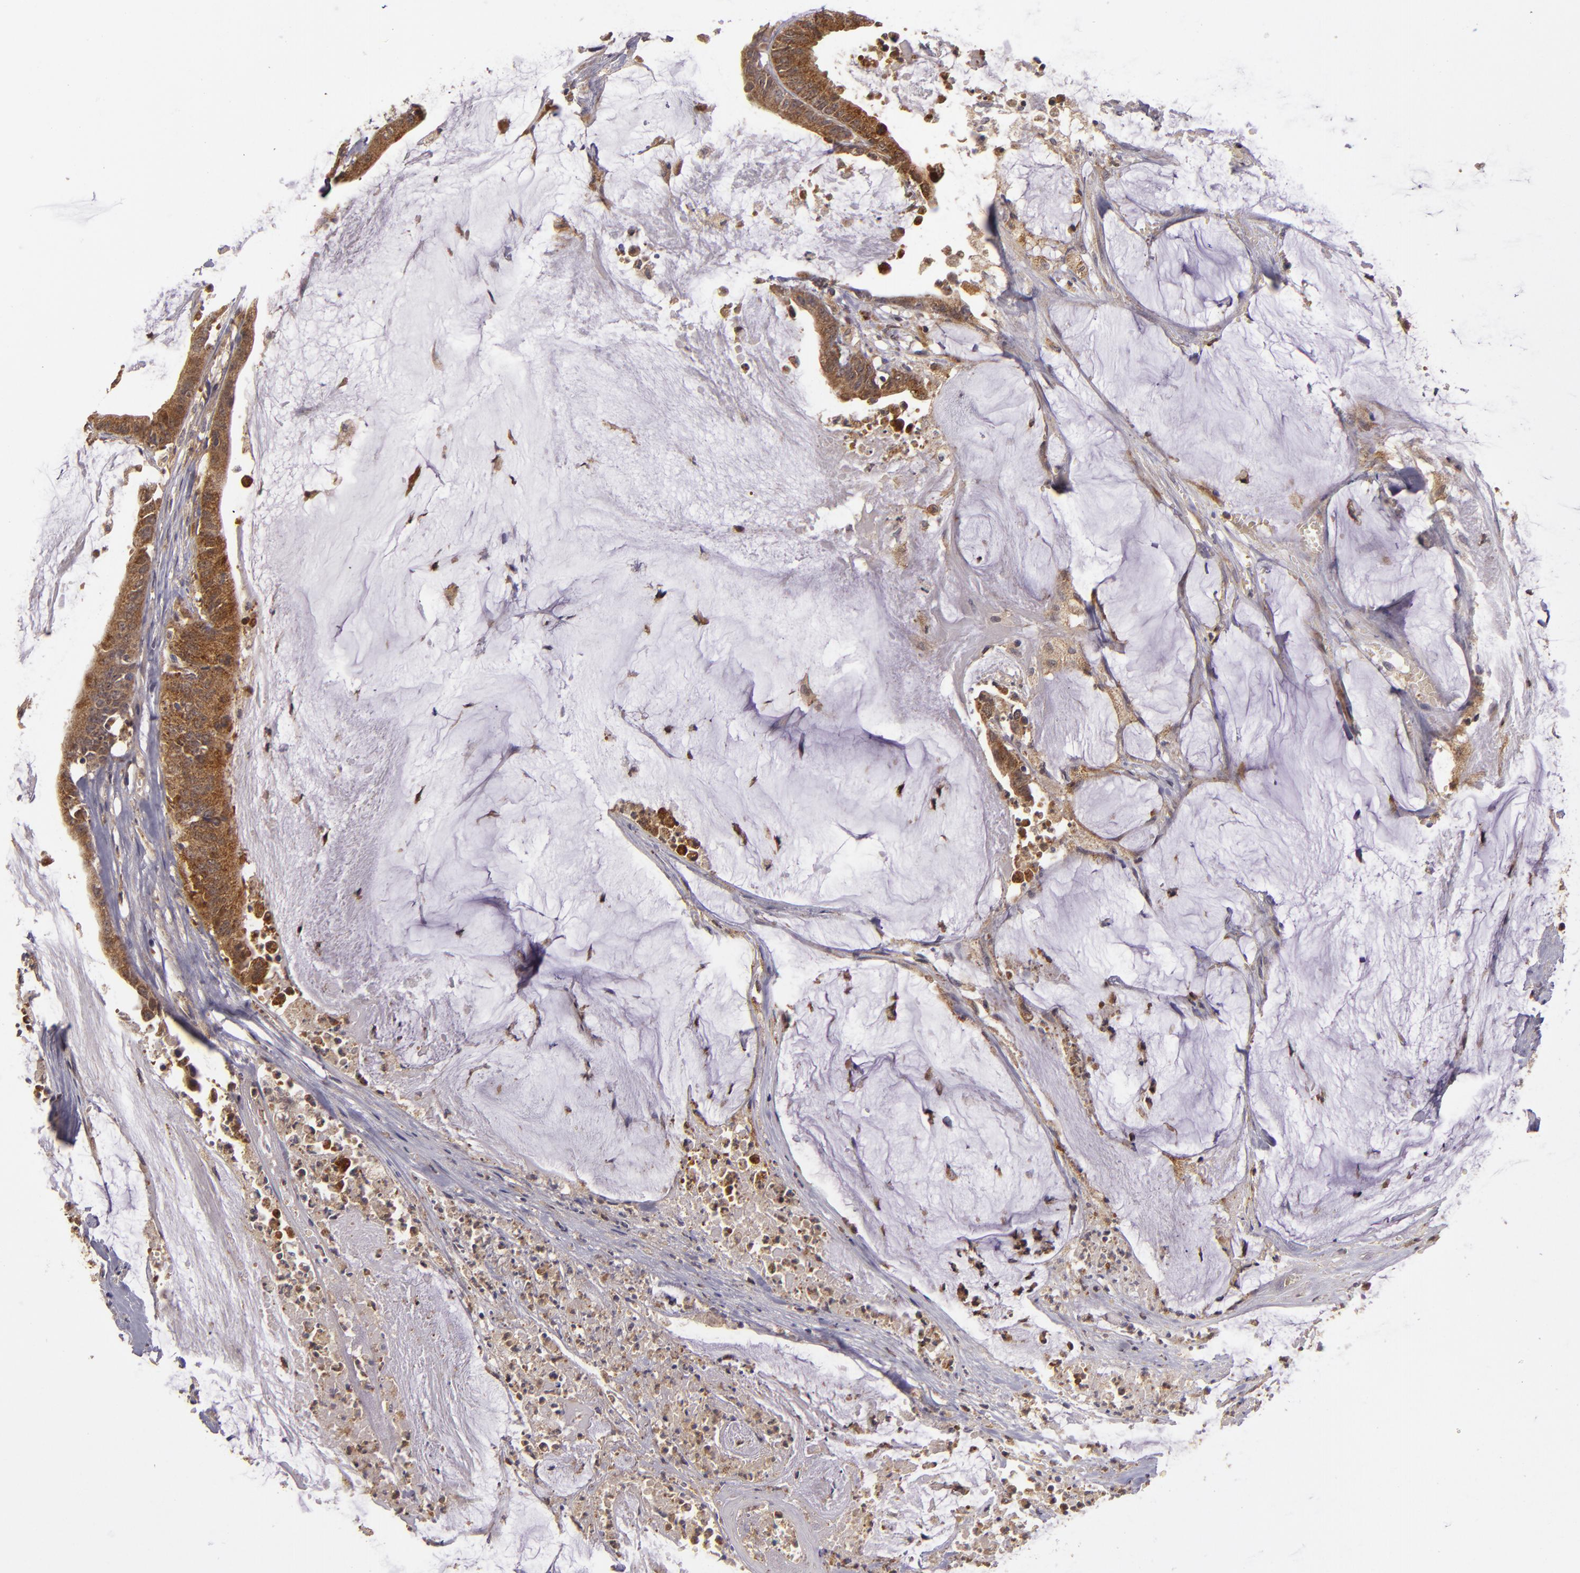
{"staining": {"intensity": "strong", "quantity": ">75%", "location": "cytoplasmic/membranous"}, "tissue": "colorectal cancer", "cell_type": "Tumor cells", "image_type": "cancer", "snomed": [{"axis": "morphology", "description": "Adenocarcinoma, NOS"}, {"axis": "topography", "description": "Rectum"}], "caption": "Adenocarcinoma (colorectal) was stained to show a protein in brown. There is high levels of strong cytoplasmic/membranous staining in about >75% of tumor cells.", "gene": "FHIT", "patient": {"sex": "female", "age": 66}}